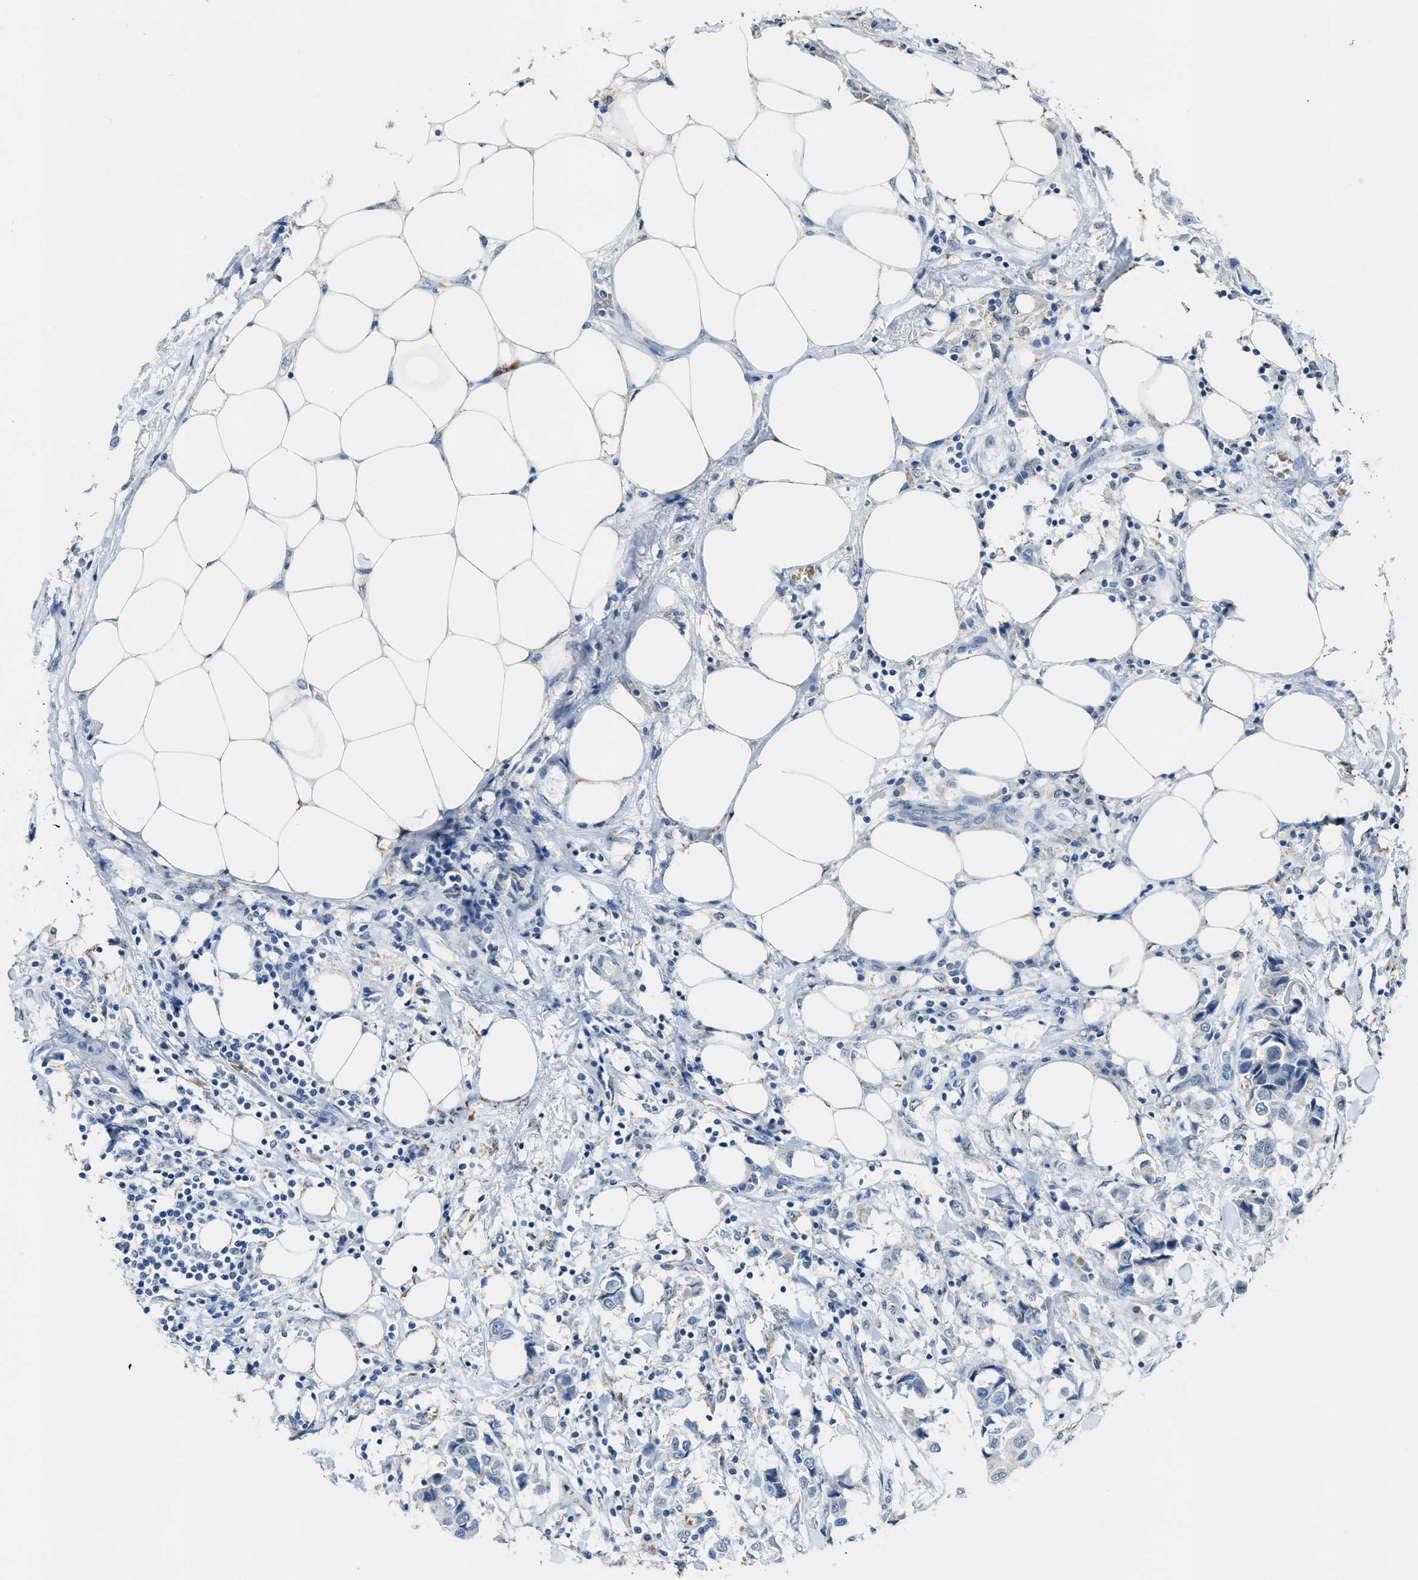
{"staining": {"intensity": "negative", "quantity": "none", "location": "none"}, "tissue": "breast cancer", "cell_type": "Tumor cells", "image_type": "cancer", "snomed": [{"axis": "morphology", "description": "Duct carcinoma"}, {"axis": "topography", "description": "Breast"}], "caption": "Tumor cells show no significant protein staining in breast cancer.", "gene": "CDON", "patient": {"sex": "female", "age": 80}}